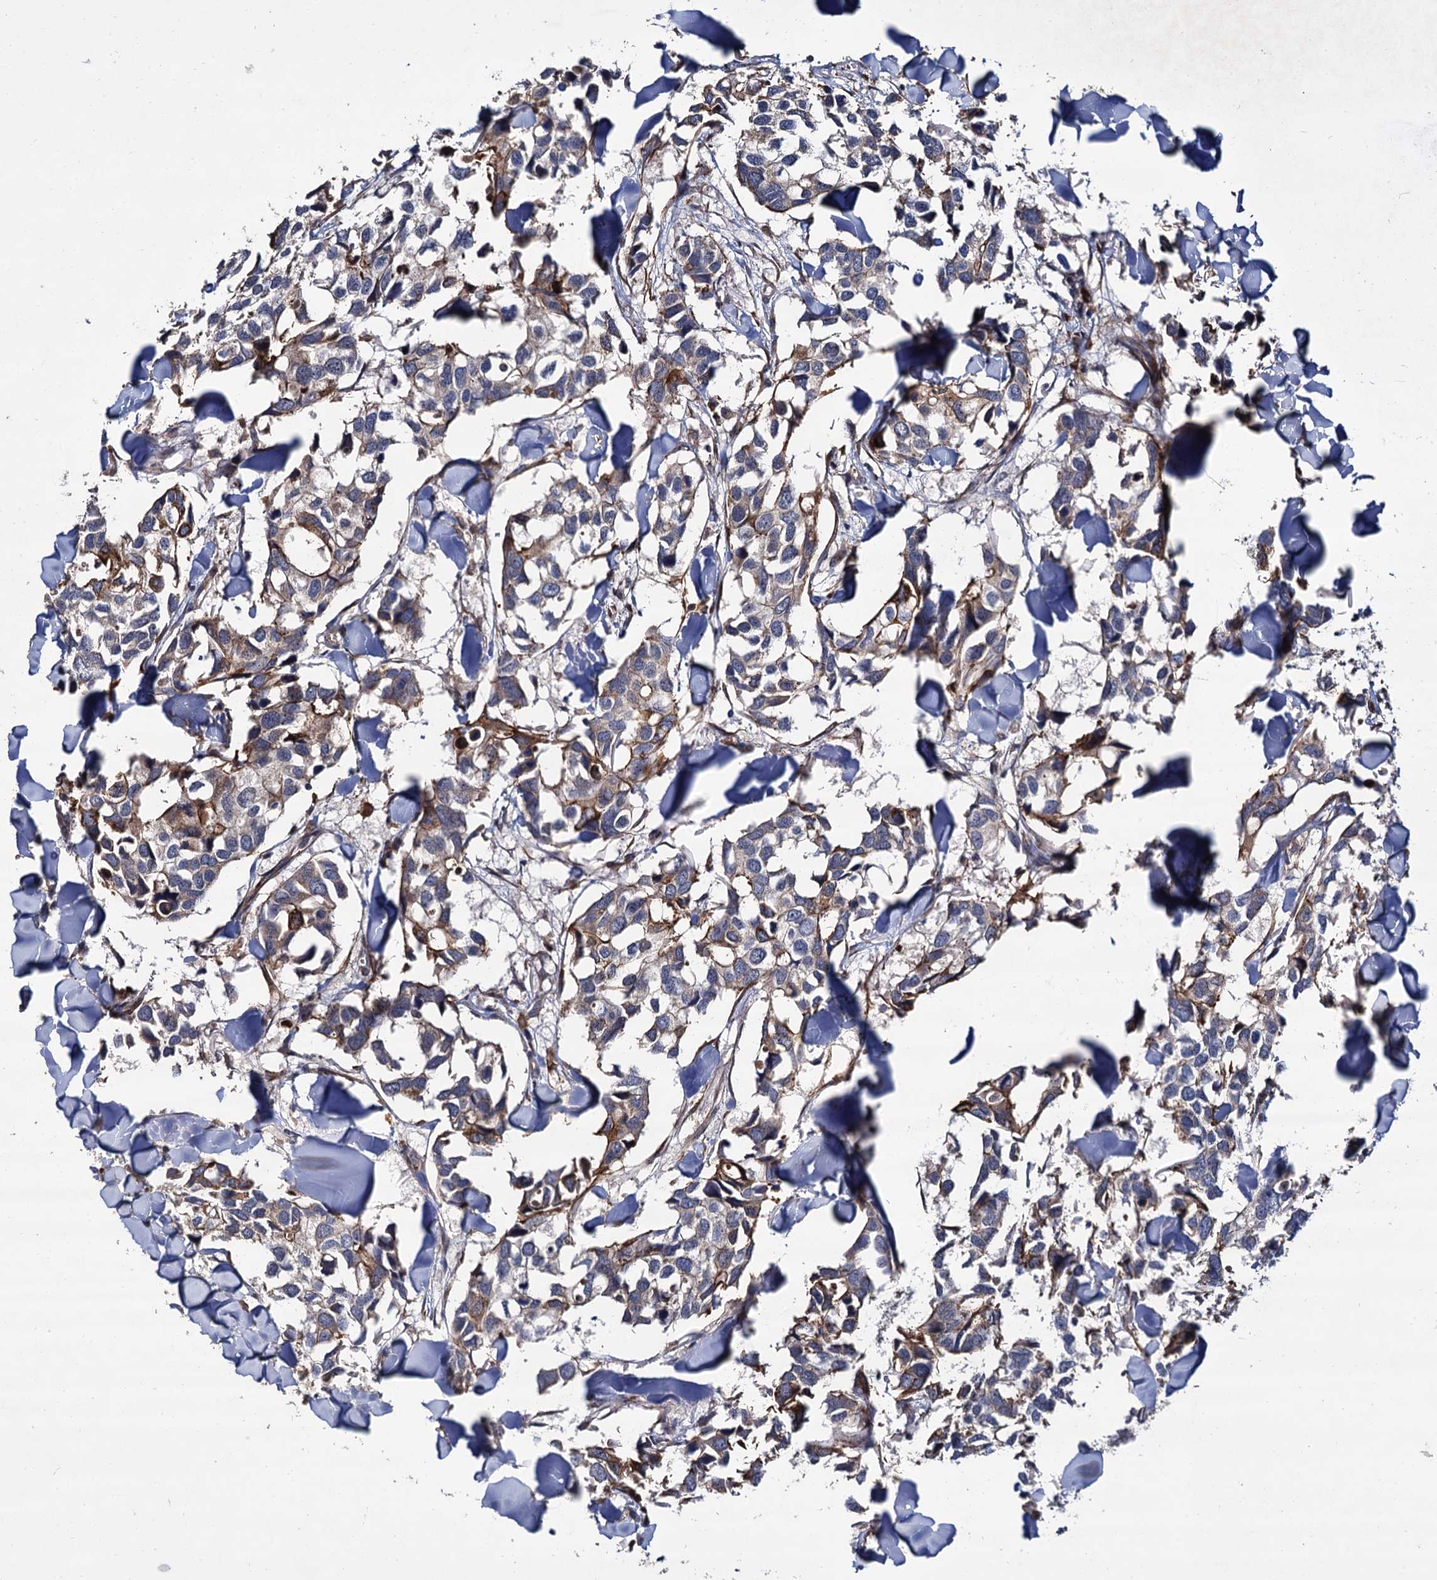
{"staining": {"intensity": "moderate", "quantity": "<25%", "location": "cytoplasmic/membranous"}, "tissue": "breast cancer", "cell_type": "Tumor cells", "image_type": "cancer", "snomed": [{"axis": "morphology", "description": "Duct carcinoma"}, {"axis": "topography", "description": "Breast"}], "caption": "Immunohistochemistry (IHC) of breast cancer (intraductal carcinoma) demonstrates low levels of moderate cytoplasmic/membranous expression in about <25% of tumor cells.", "gene": "ISM2", "patient": {"sex": "female", "age": 83}}